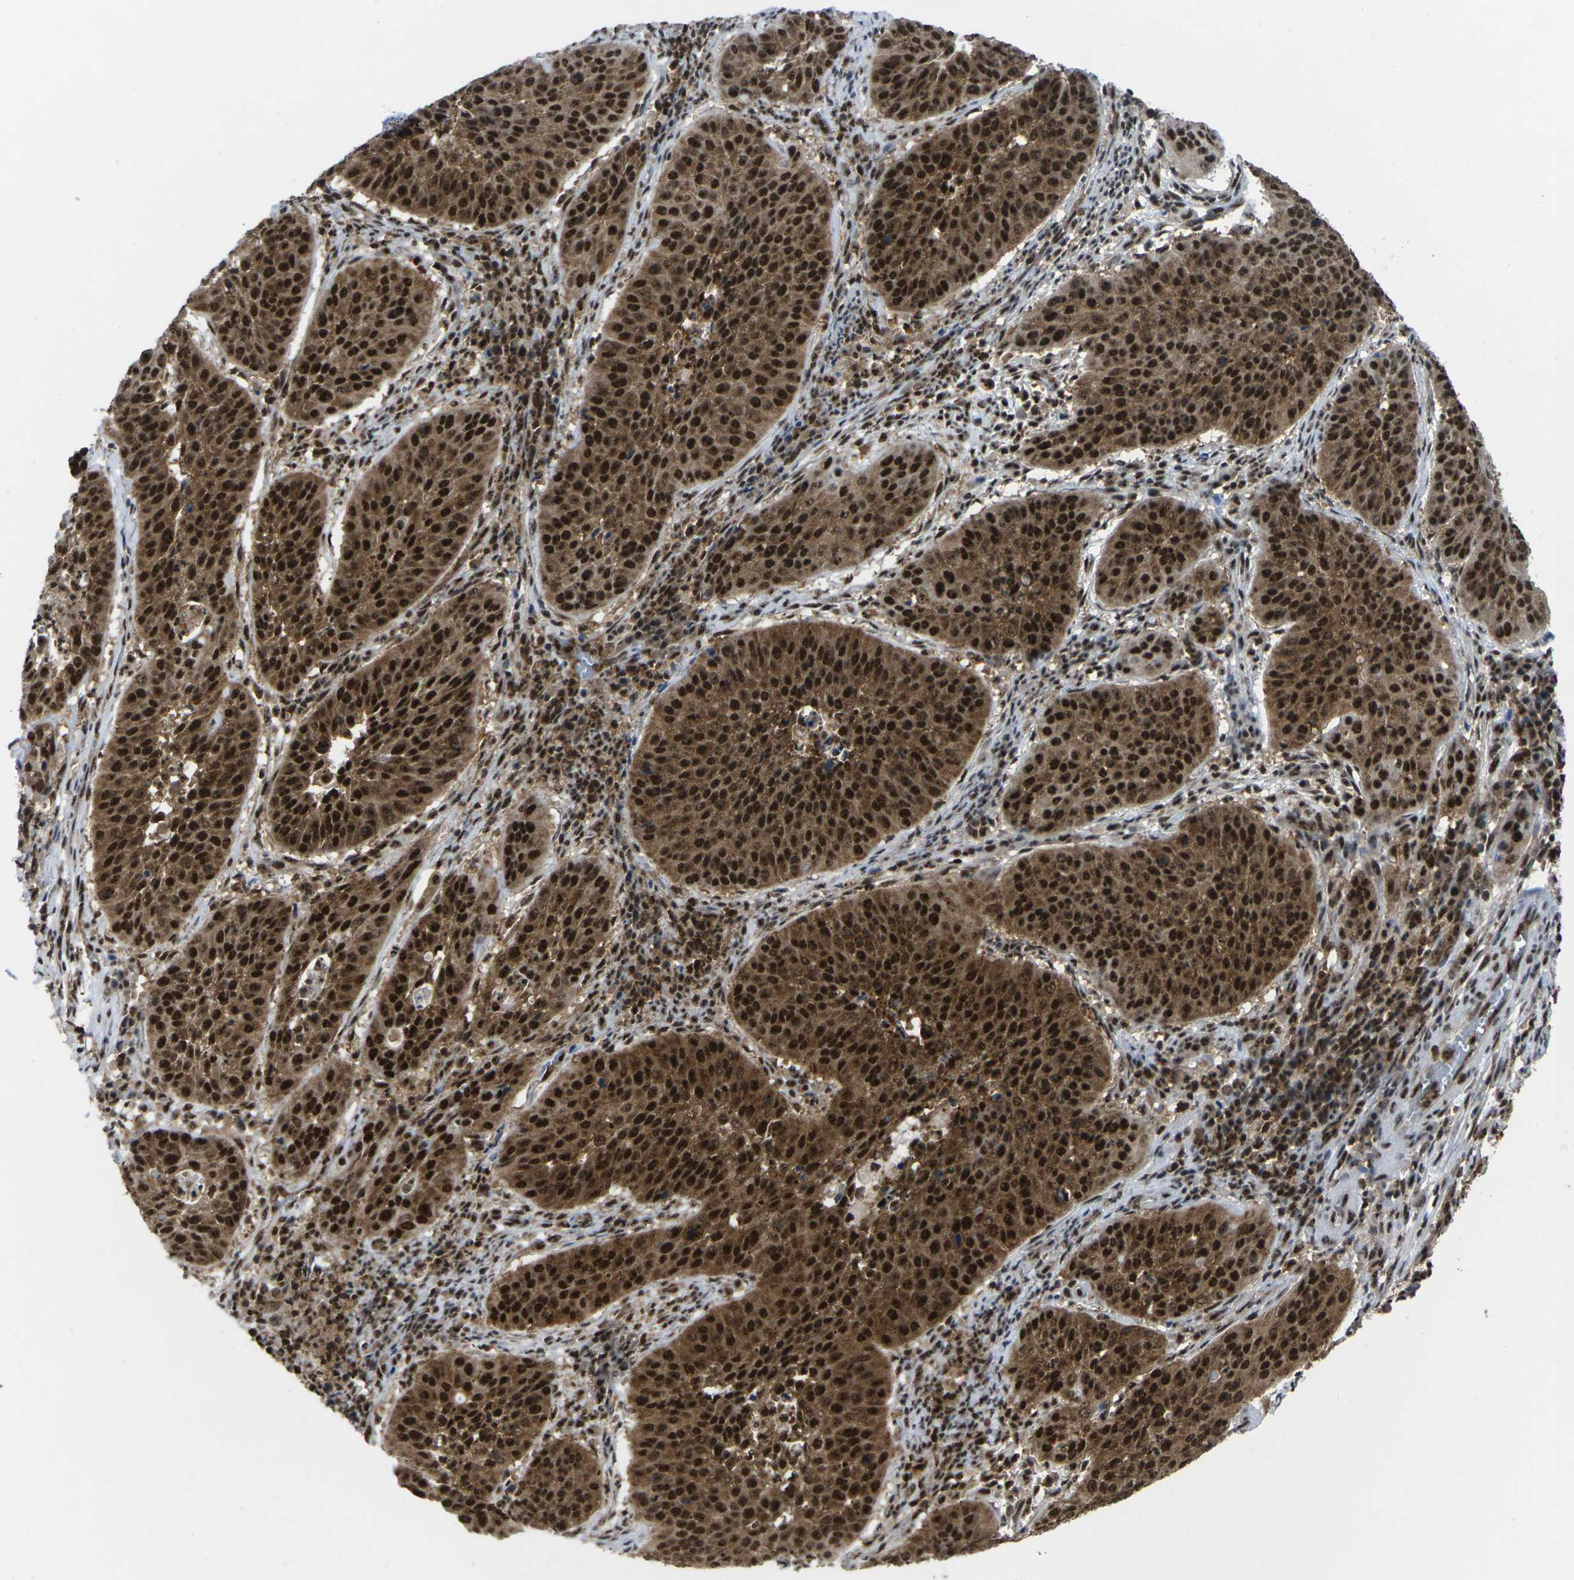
{"staining": {"intensity": "strong", "quantity": ">75%", "location": "cytoplasmic/membranous,nuclear"}, "tissue": "cervical cancer", "cell_type": "Tumor cells", "image_type": "cancer", "snomed": [{"axis": "morphology", "description": "Normal tissue, NOS"}, {"axis": "morphology", "description": "Squamous cell carcinoma, NOS"}, {"axis": "topography", "description": "Cervix"}], "caption": "Immunohistochemistry (IHC) of squamous cell carcinoma (cervical) reveals high levels of strong cytoplasmic/membranous and nuclear positivity in about >75% of tumor cells.", "gene": "MAGOH", "patient": {"sex": "female", "age": 39}}